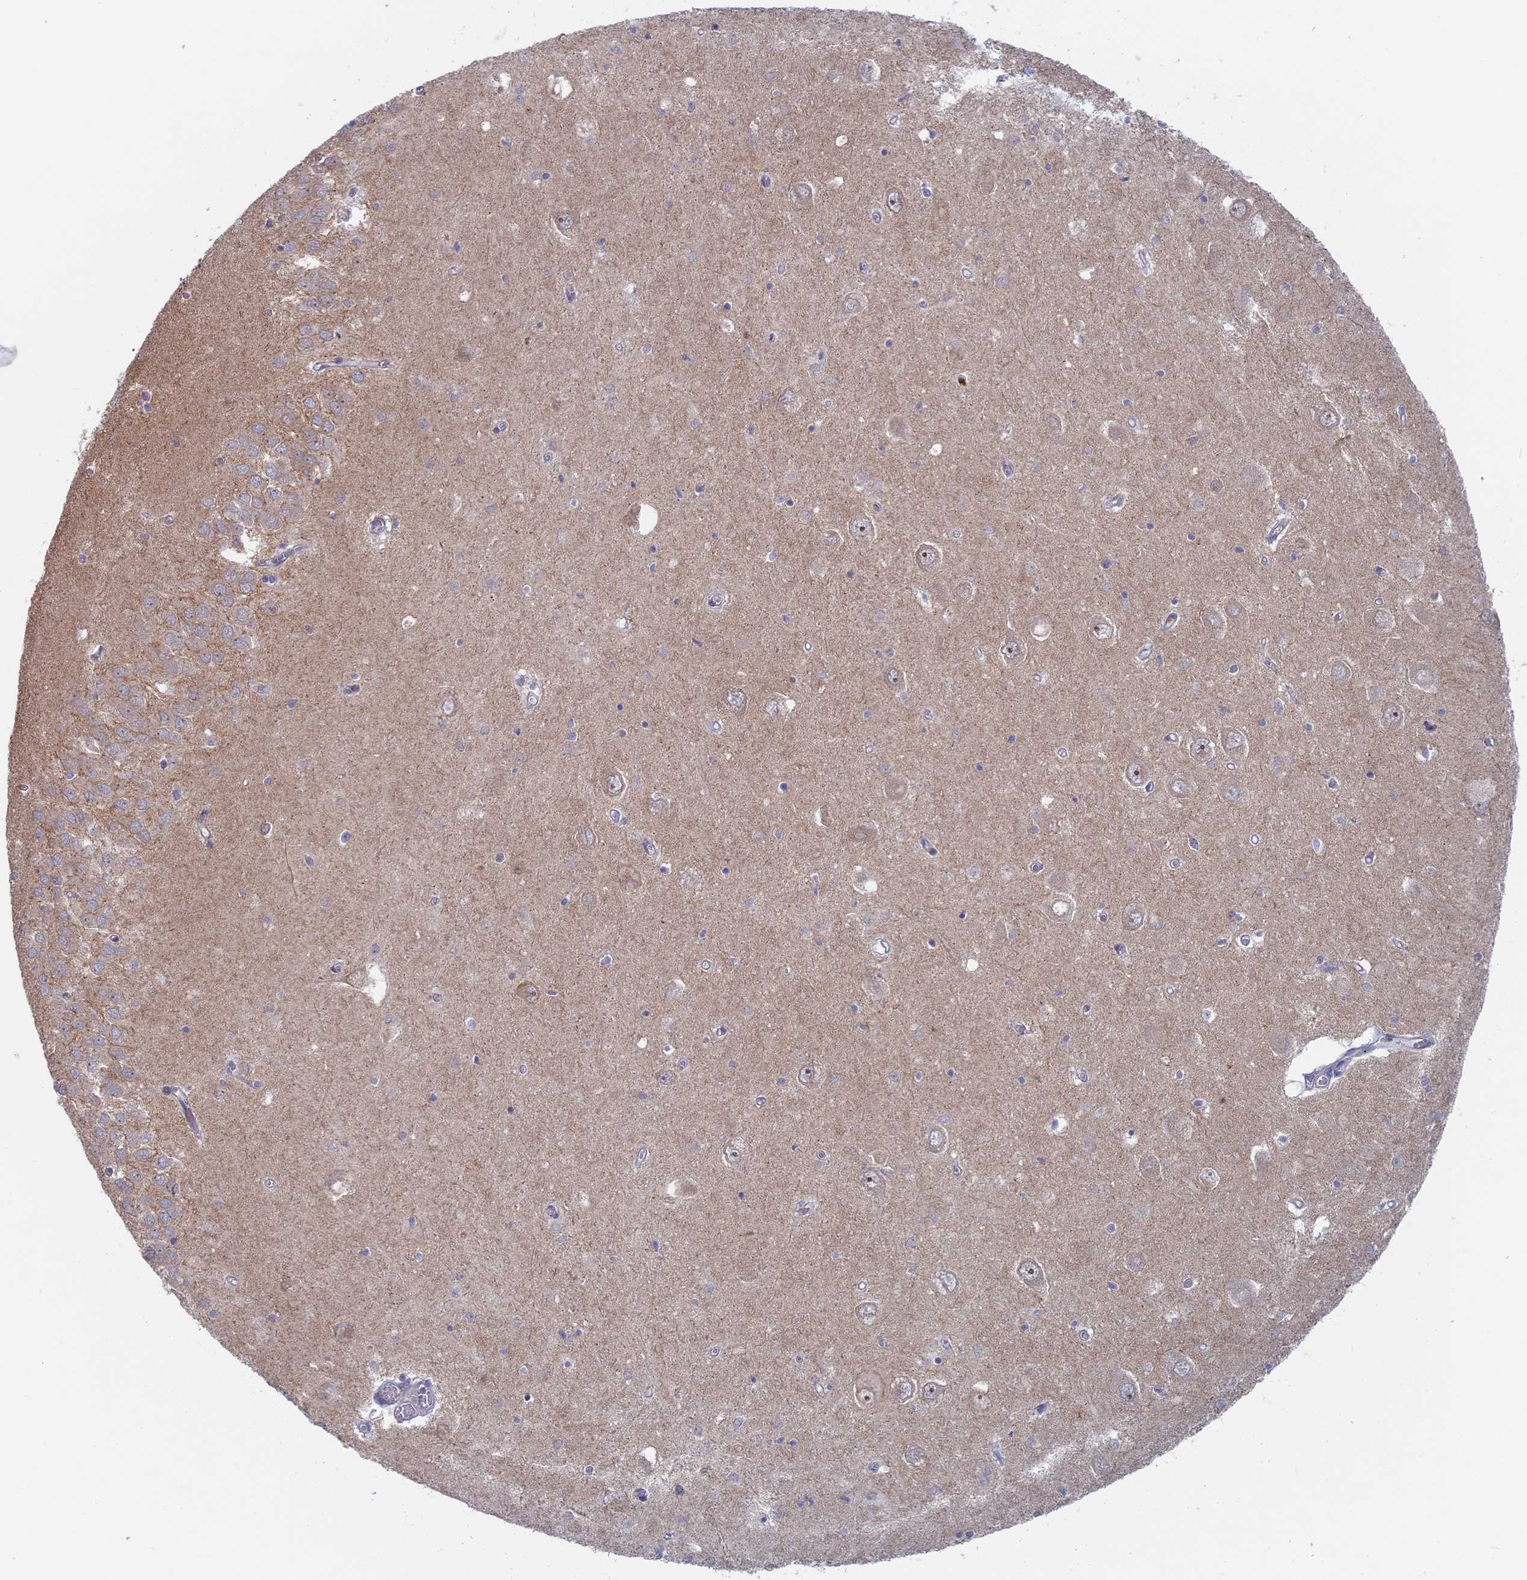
{"staining": {"intensity": "negative", "quantity": "none", "location": "none"}, "tissue": "hippocampus", "cell_type": "Glial cells", "image_type": "normal", "snomed": [{"axis": "morphology", "description": "Normal tissue, NOS"}, {"axis": "topography", "description": "Hippocampus"}], "caption": "There is no significant expression in glial cells of hippocampus.", "gene": "TBC1D30", "patient": {"sex": "male", "age": 70}}